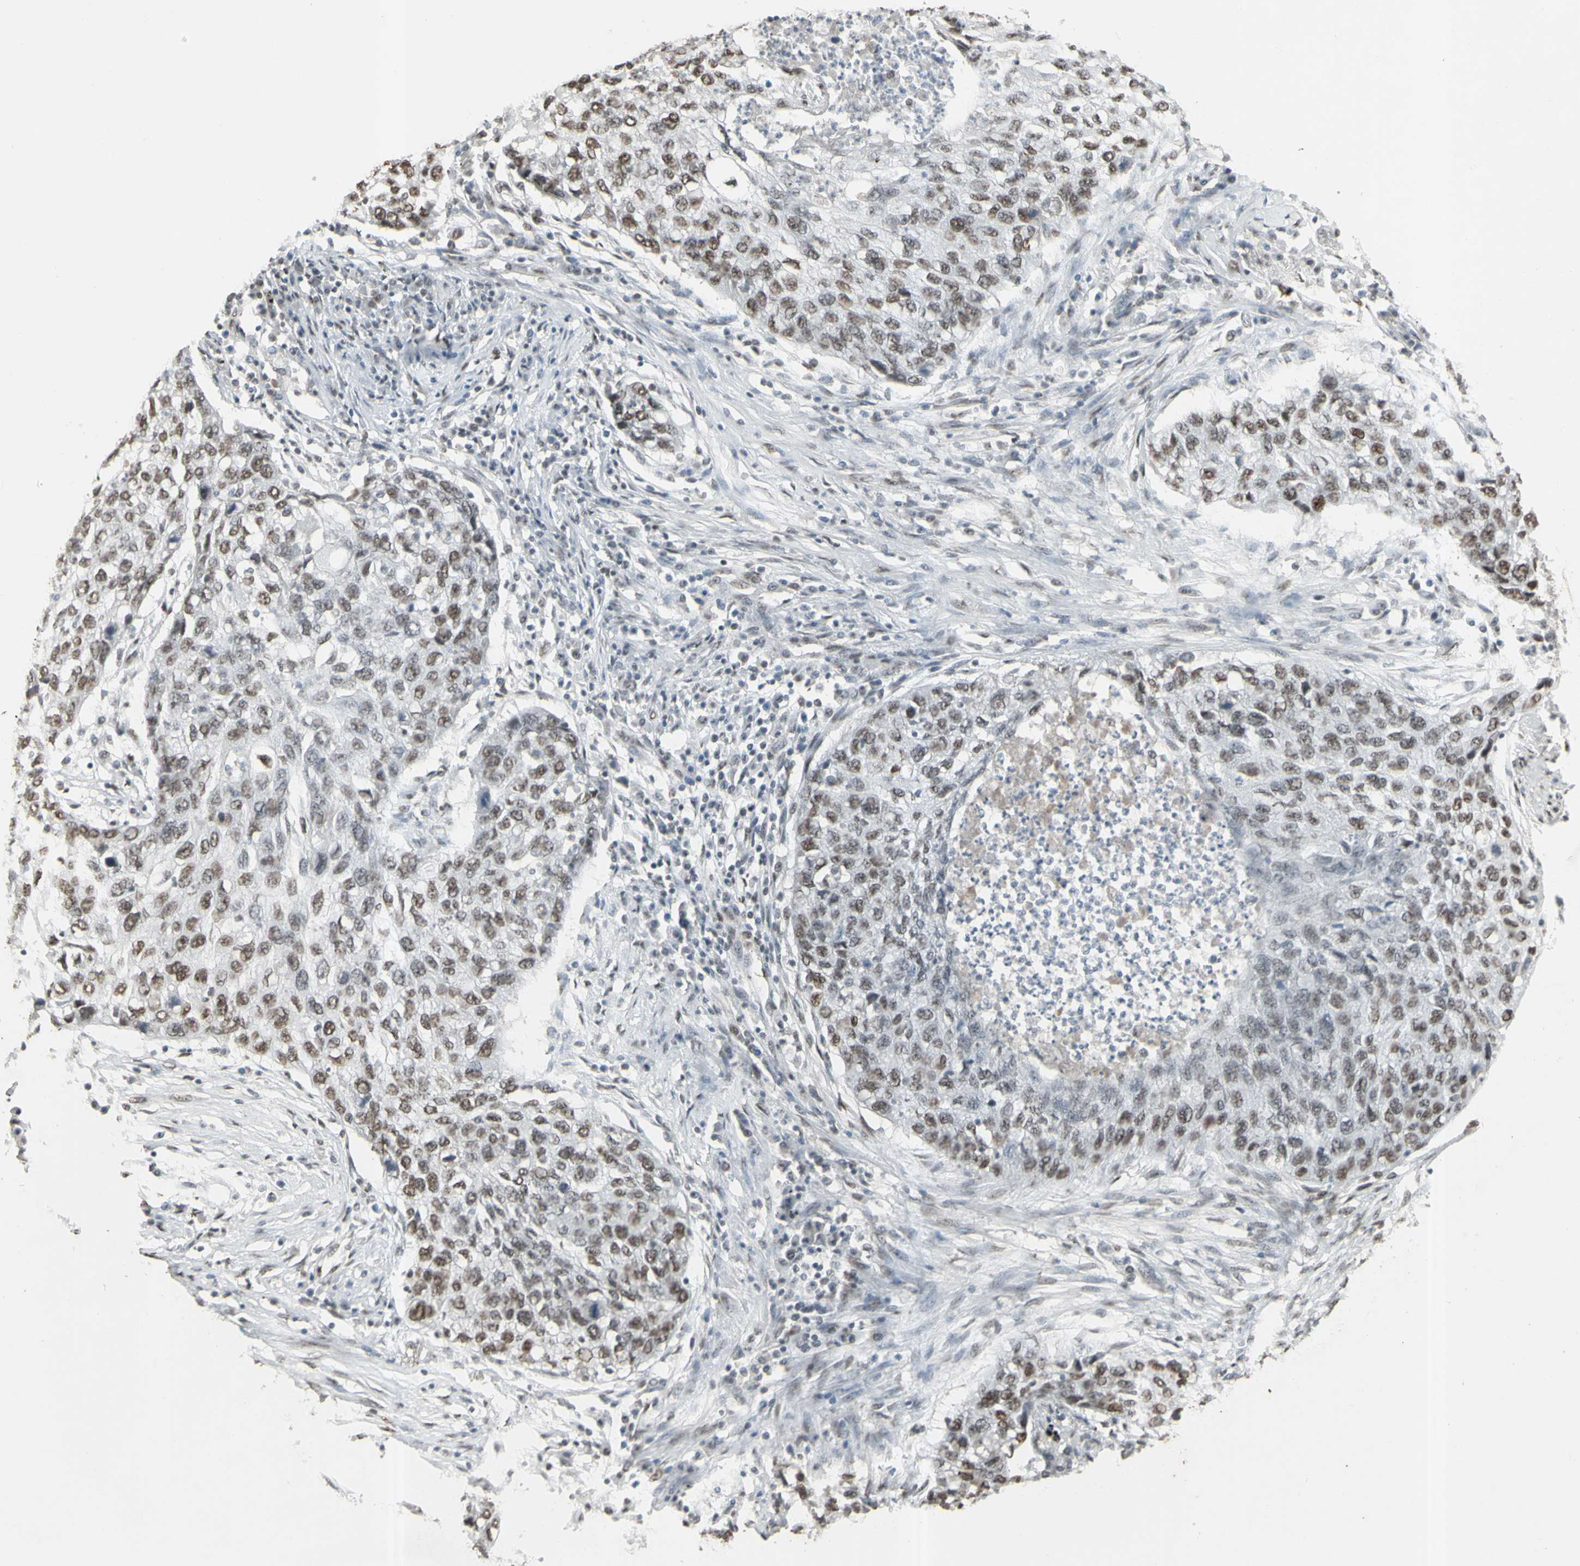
{"staining": {"intensity": "weak", "quantity": ">75%", "location": "nuclear"}, "tissue": "lung cancer", "cell_type": "Tumor cells", "image_type": "cancer", "snomed": [{"axis": "morphology", "description": "Squamous cell carcinoma, NOS"}, {"axis": "topography", "description": "Lung"}], "caption": "This is a photomicrograph of immunohistochemistry staining of lung cancer, which shows weak staining in the nuclear of tumor cells.", "gene": "TRIM28", "patient": {"sex": "female", "age": 63}}